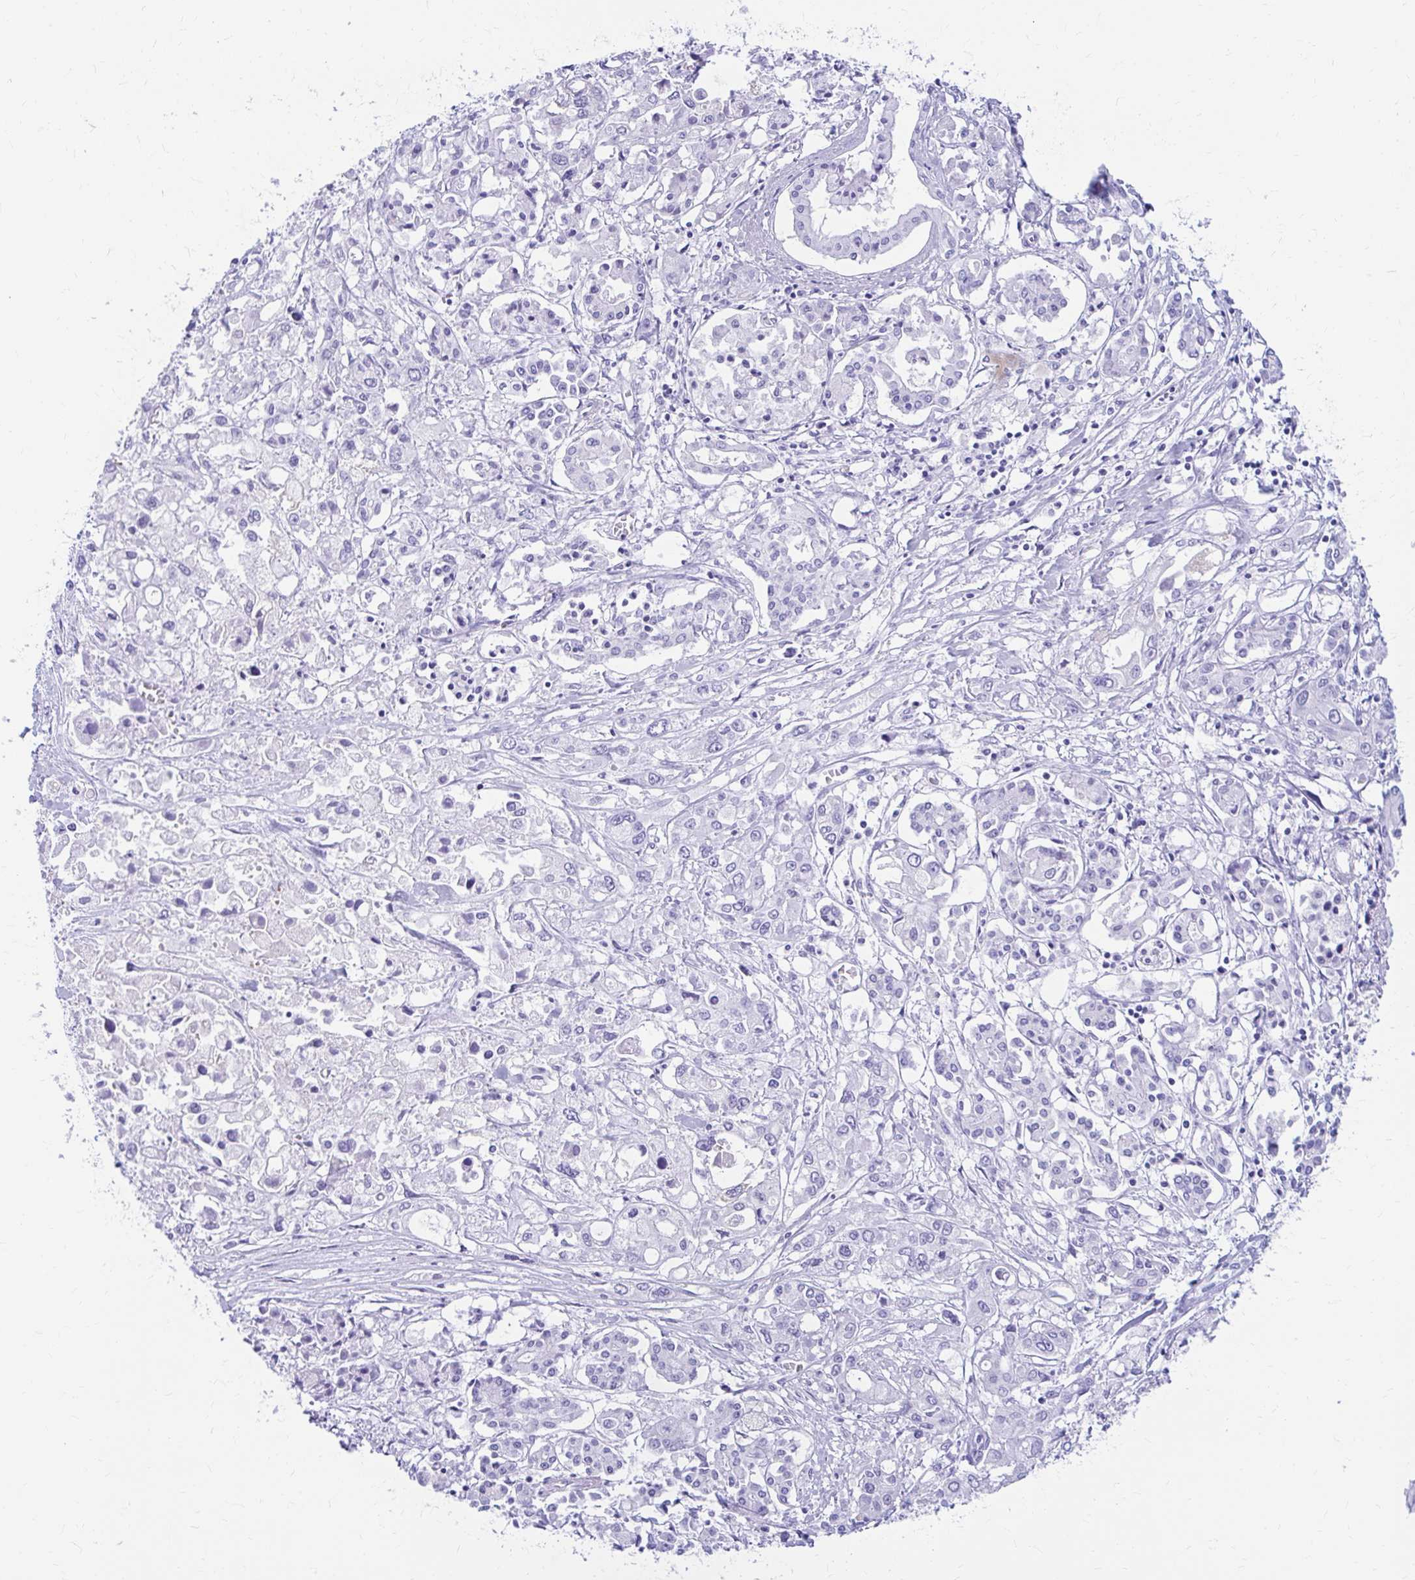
{"staining": {"intensity": "negative", "quantity": "none", "location": "none"}, "tissue": "pancreatic cancer", "cell_type": "Tumor cells", "image_type": "cancer", "snomed": [{"axis": "morphology", "description": "Adenocarcinoma, NOS"}, {"axis": "topography", "description": "Pancreas"}], "caption": "DAB (3,3'-diaminobenzidine) immunohistochemical staining of pancreatic cancer exhibits no significant expression in tumor cells.", "gene": "NSG2", "patient": {"sex": "male", "age": 71}}